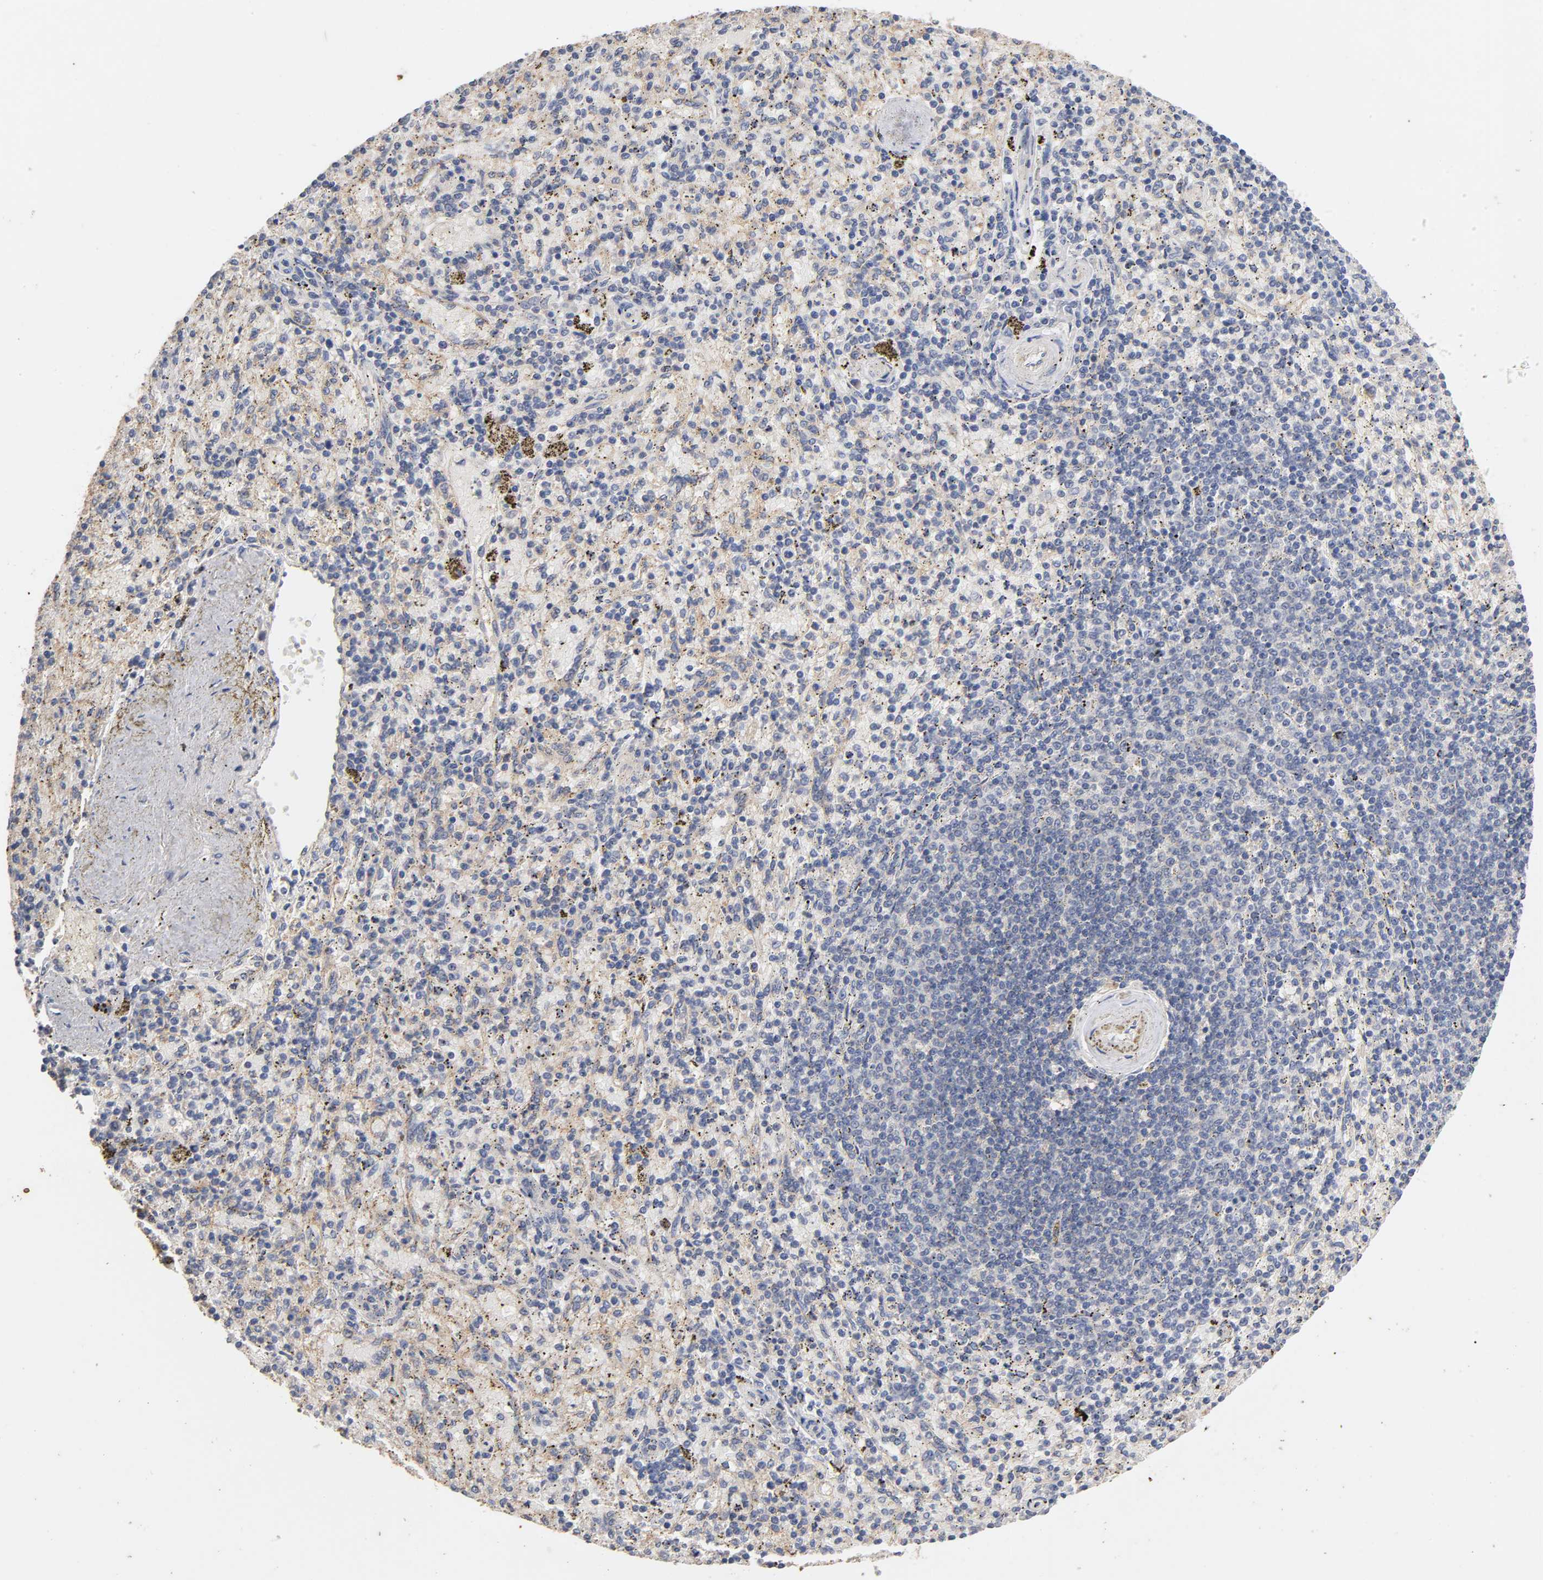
{"staining": {"intensity": "weak", "quantity": "25%-75%", "location": "cytoplasmic/membranous"}, "tissue": "spleen", "cell_type": "Cells in red pulp", "image_type": "normal", "snomed": [{"axis": "morphology", "description": "Normal tissue, NOS"}, {"axis": "topography", "description": "Spleen"}], "caption": "DAB immunohistochemical staining of benign spleen exhibits weak cytoplasmic/membranous protein expression in approximately 25%-75% of cells in red pulp.", "gene": "PDZD11", "patient": {"sex": "female", "age": 43}}